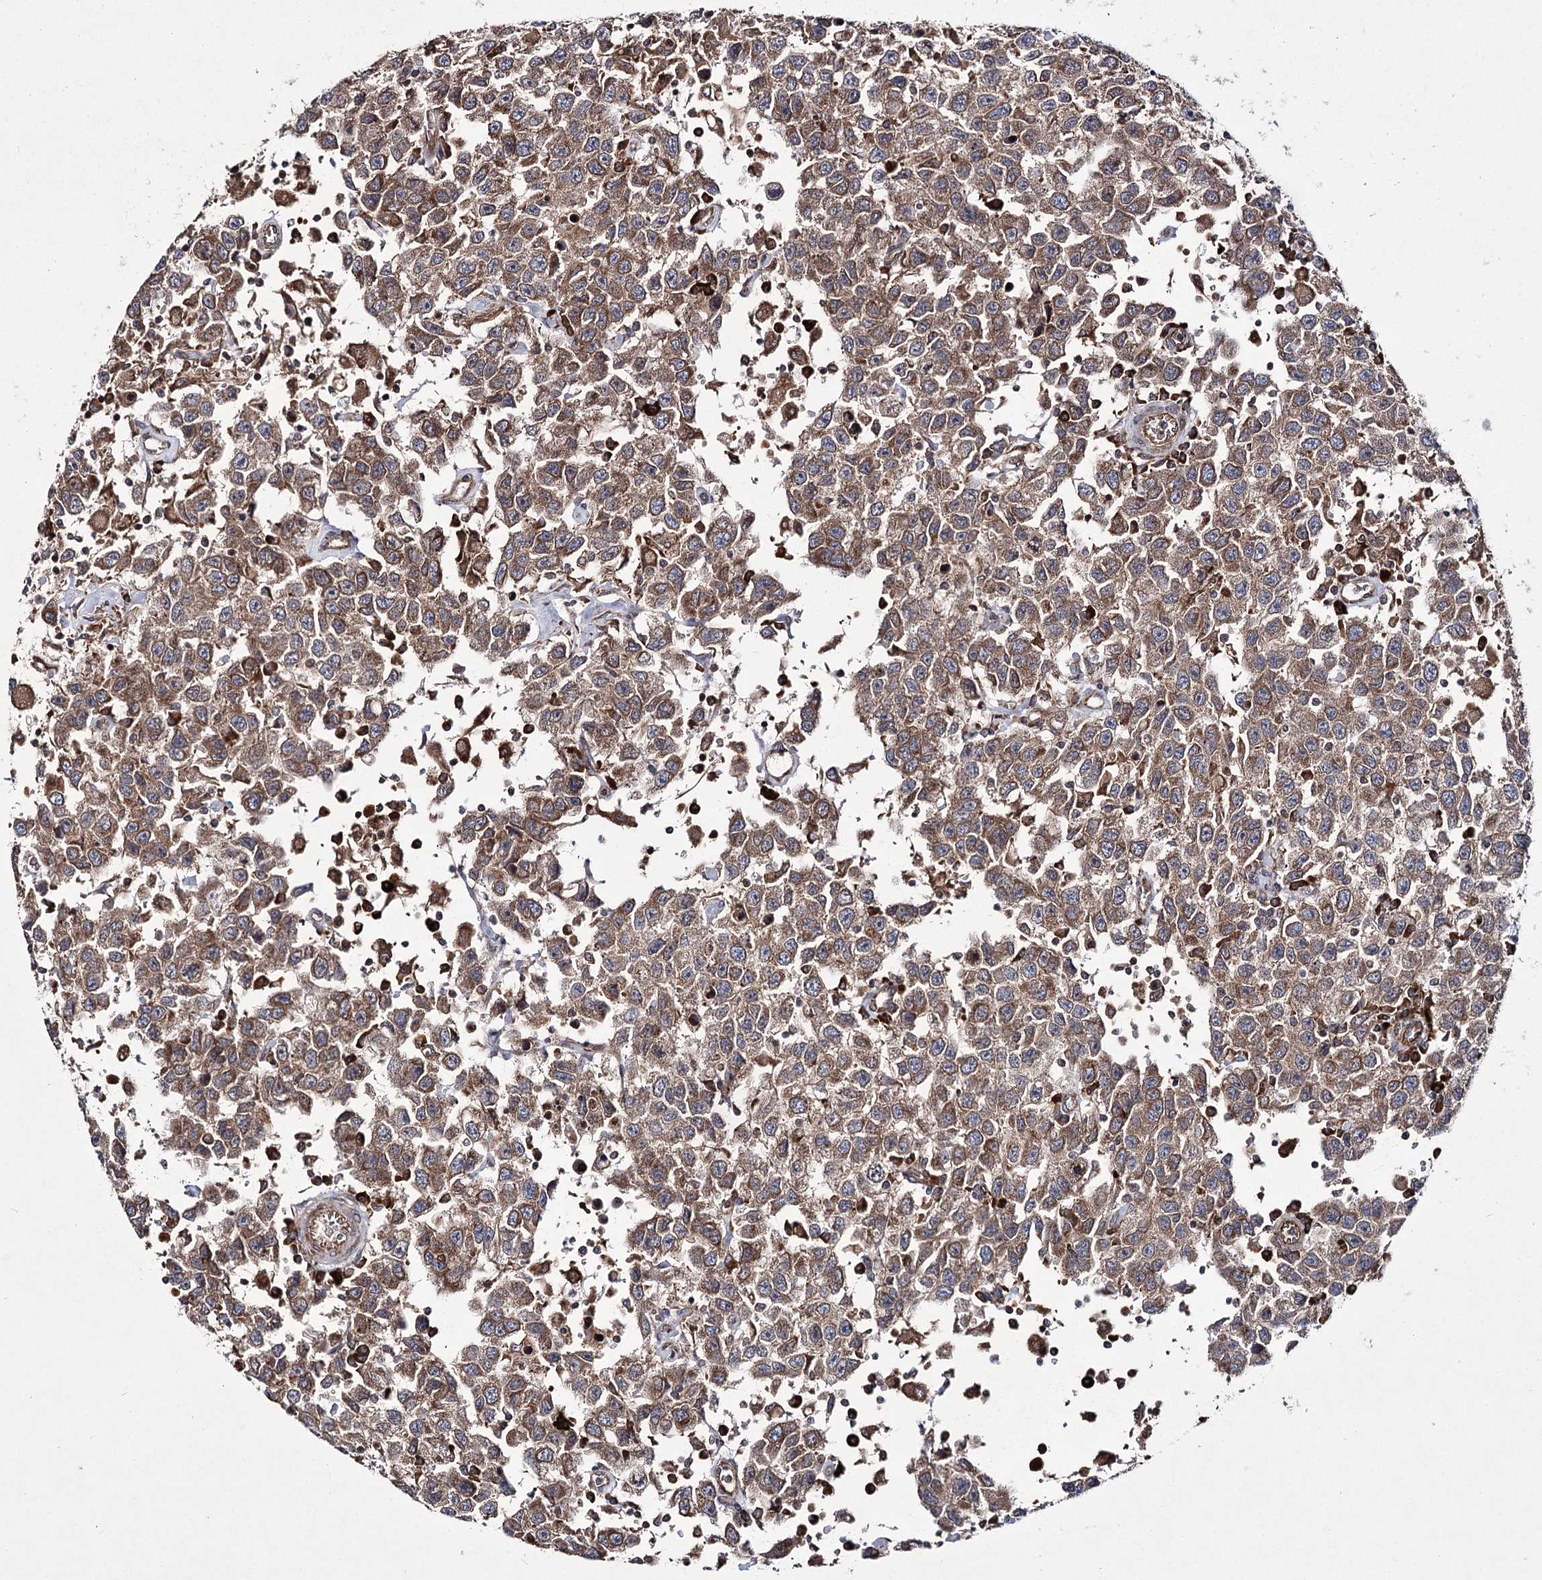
{"staining": {"intensity": "moderate", "quantity": ">75%", "location": "cytoplasmic/membranous"}, "tissue": "testis cancer", "cell_type": "Tumor cells", "image_type": "cancer", "snomed": [{"axis": "morphology", "description": "Seminoma, NOS"}, {"axis": "topography", "description": "Testis"}], "caption": "Protein staining of testis cancer (seminoma) tissue exhibits moderate cytoplasmic/membranous staining in about >75% of tumor cells.", "gene": "HECTD2", "patient": {"sex": "male", "age": 41}}